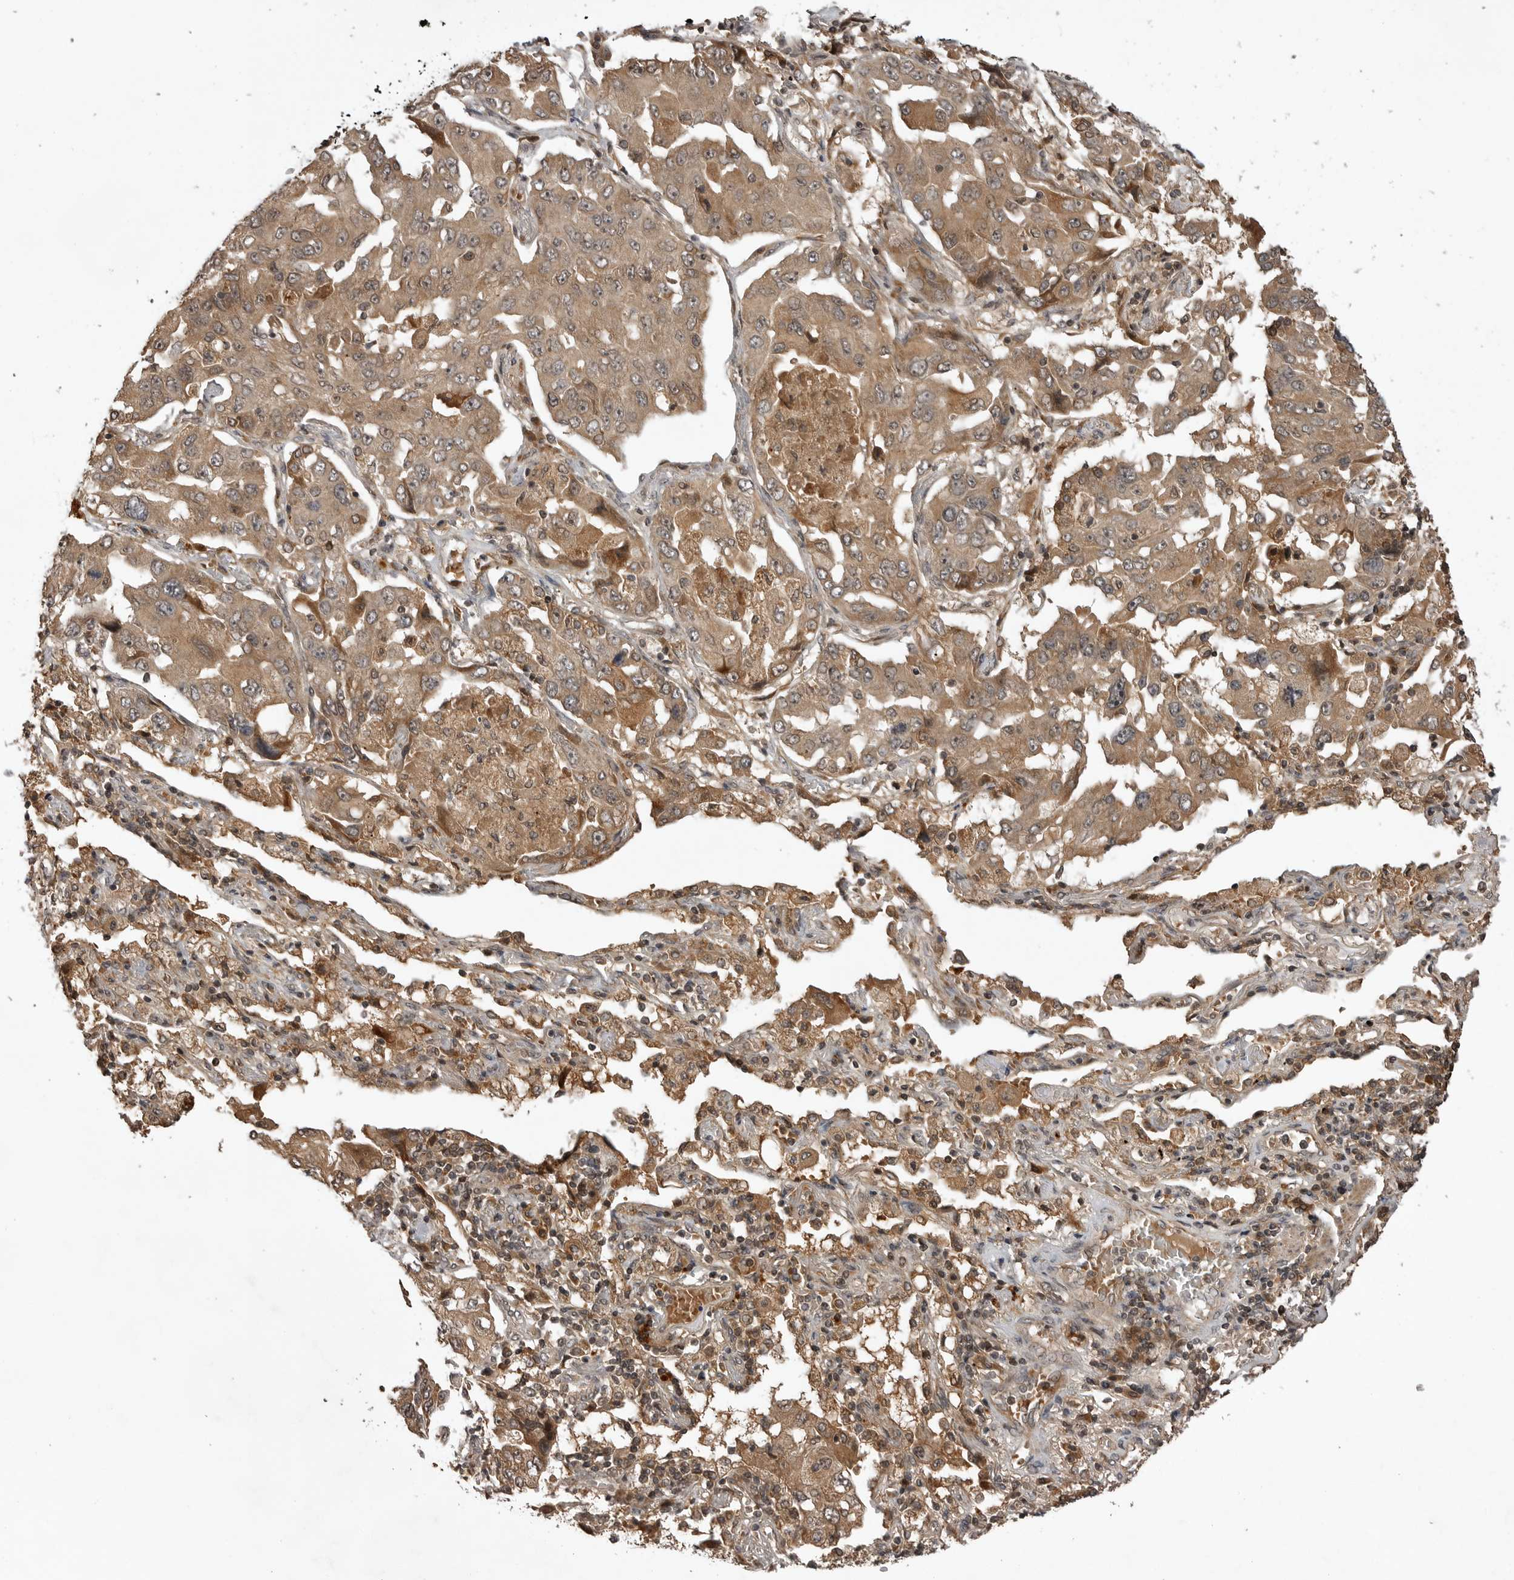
{"staining": {"intensity": "moderate", "quantity": ">75%", "location": "cytoplasmic/membranous"}, "tissue": "lung cancer", "cell_type": "Tumor cells", "image_type": "cancer", "snomed": [{"axis": "morphology", "description": "Adenocarcinoma, NOS"}, {"axis": "topography", "description": "Lung"}], "caption": "Immunohistochemical staining of adenocarcinoma (lung) reveals moderate cytoplasmic/membranous protein staining in about >75% of tumor cells. The staining is performed using DAB brown chromogen to label protein expression. The nuclei are counter-stained blue using hematoxylin.", "gene": "AKAP7", "patient": {"sex": "female", "age": 65}}